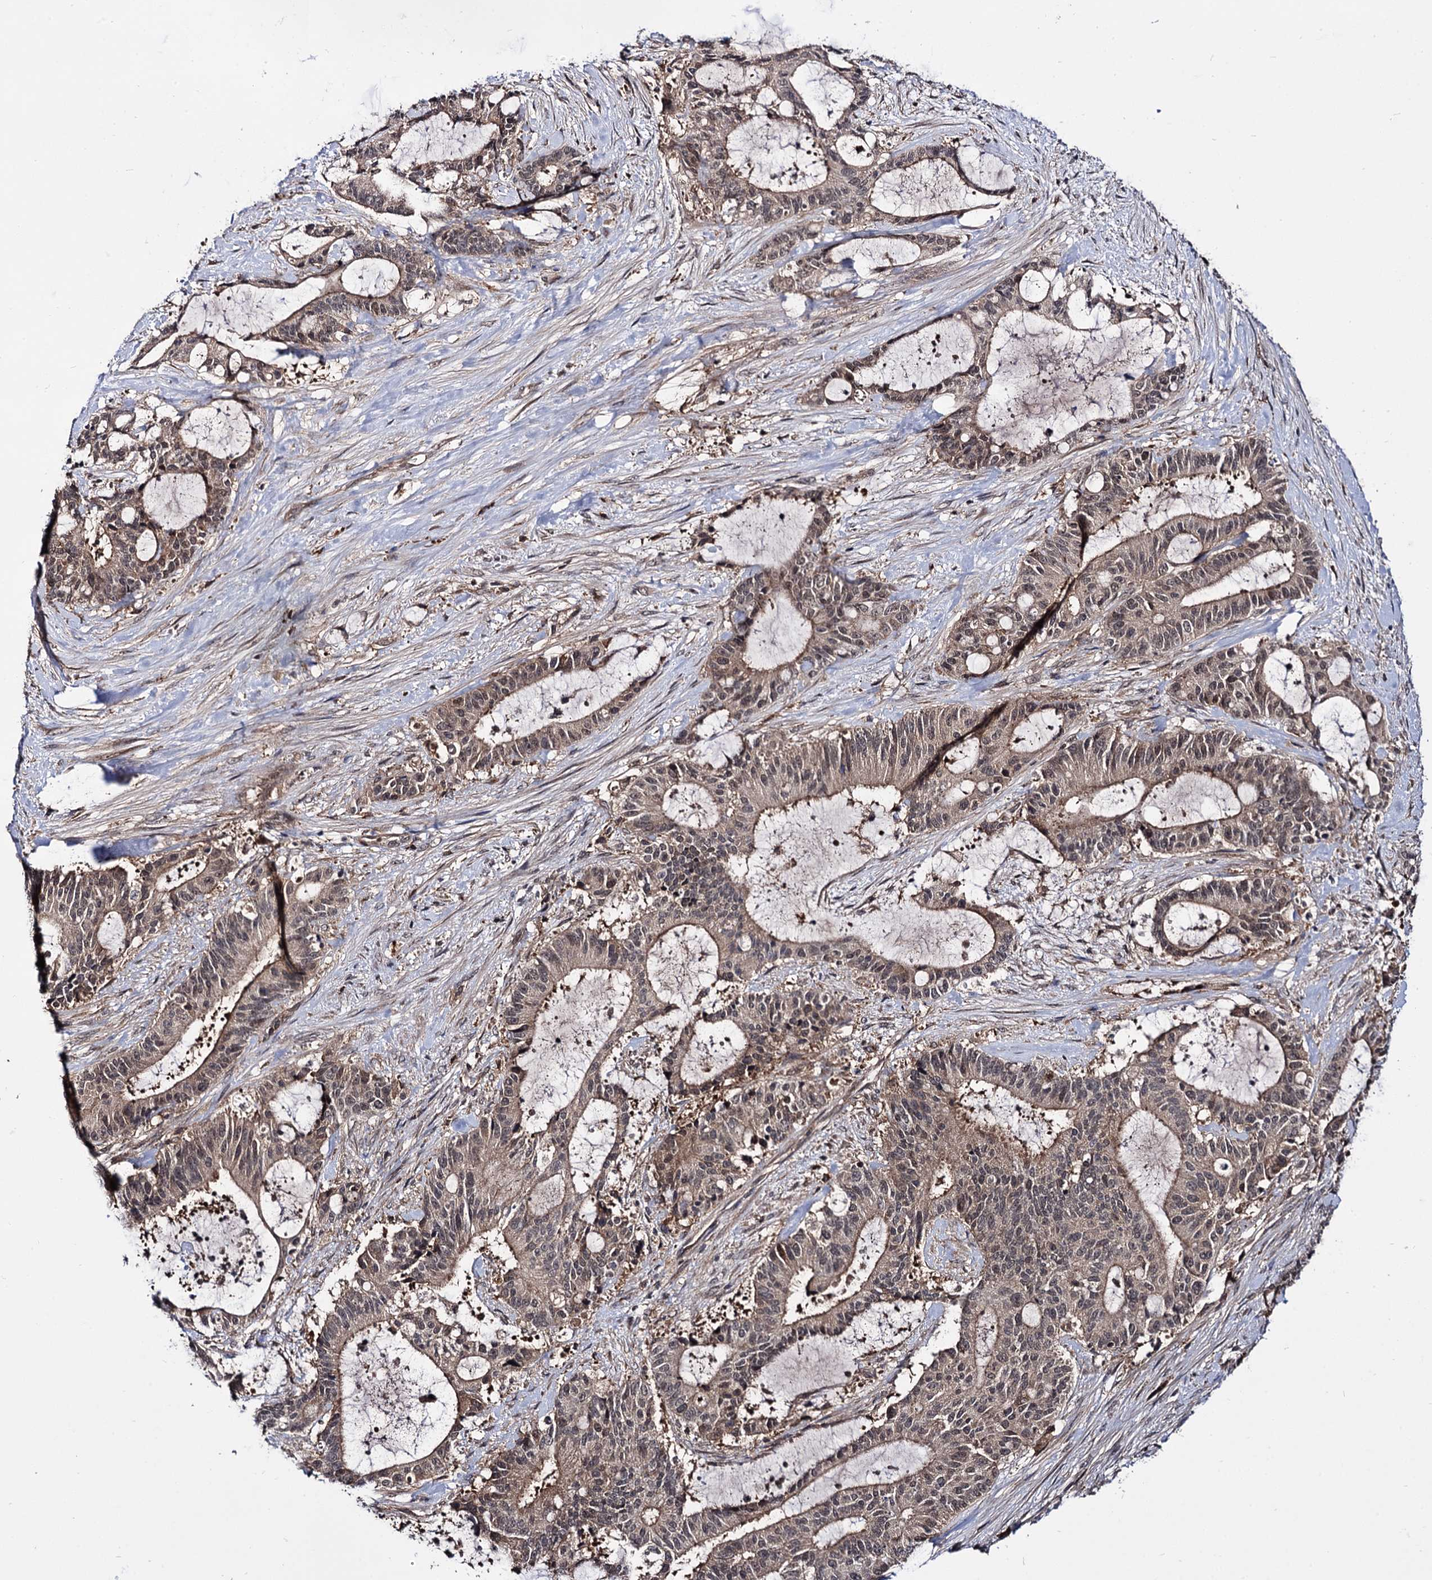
{"staining": {"intensity": "moderate", "quantity": ">75%", "location": "cytoplasmic/membranous,nuclear"}, "tissue": "liver cancer", "cell_type": "Tumor cells", "image_type": "cancer", "snomed": [{"axis": "morphology", "description": "Normal tissue, NOS"}, {"axis": "morphology", "description": "Cholangiocarcinoma"}, {"axis": "topography", "description": "Liver"}, {"axis": "topography", "description": "Peripheral nerve tissue"}], "caption": "Cholangiocarcinoma (liver) was stained to show a protein in brown. There is medium levels of moderate cytoplasmic/membranous and nuclear expression in approximately >75% of tumor cells.", "gene": "MICAL2", "patient": {"sex": "female", "age": 73}}